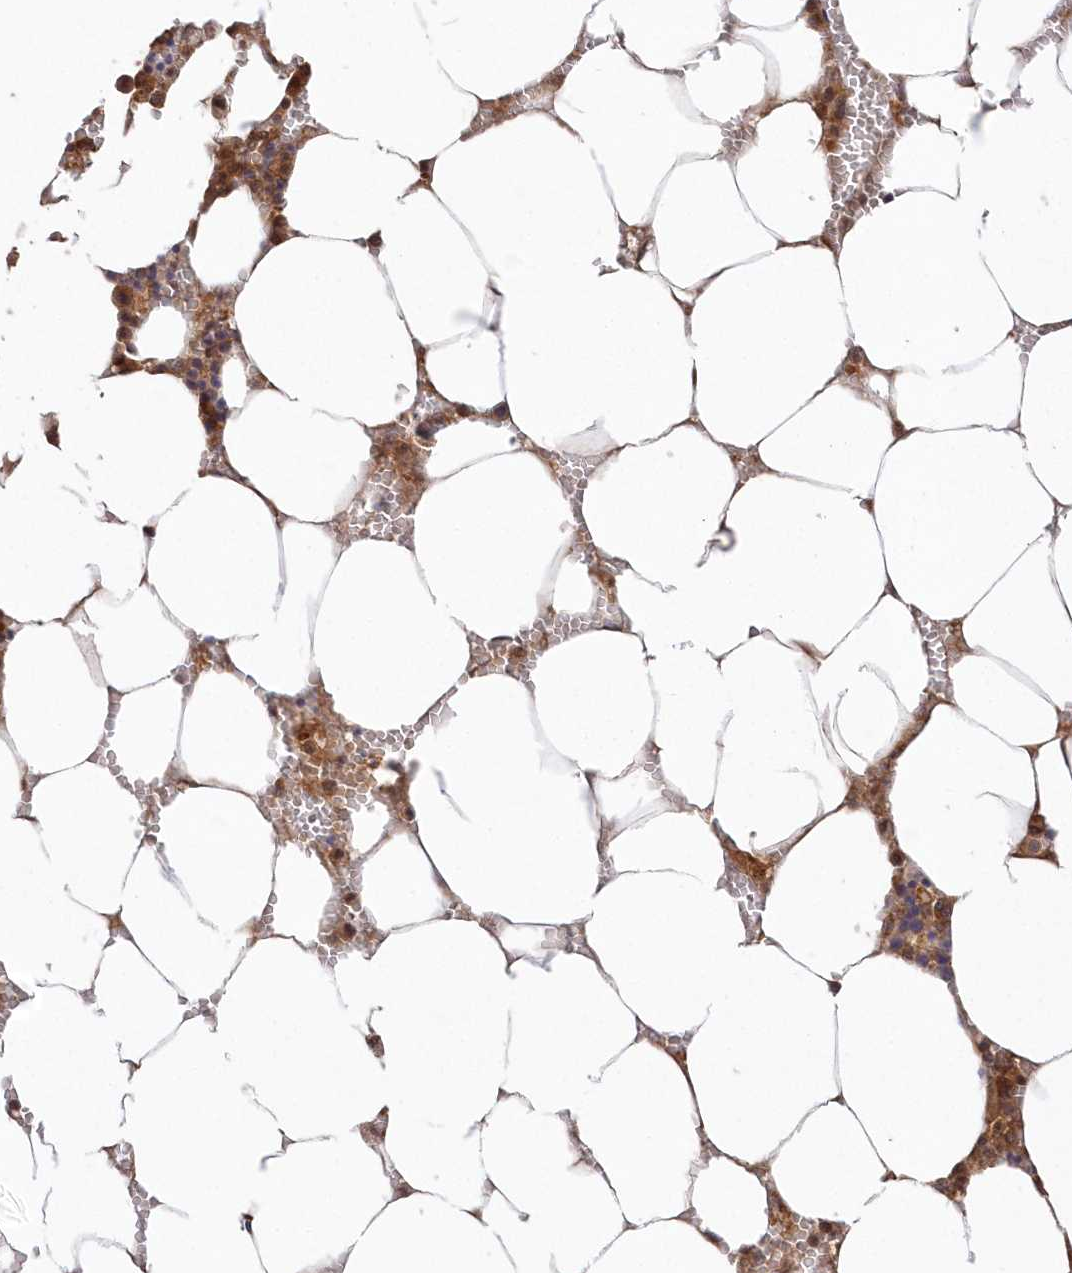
{"staining": {"intensity": "moderate", "quantity": "25%-75%", "location": "cytoplasmic/membranous,nuclear"}, "tissue": "bone marrow", "cell_type": "Hematopoietic cells", "image_type": "normal", "snomed": [{"axis": "morphology", "description": "Normal tissue, NOS"}, {"axis": "topography", "description": "Bone marrow"}], "caption": "Protein staining of normal bone marrow reveals moderate cytoplasmic/membranous,nuclear staining in approximately 25%-75% of hematopoietic cells. (Stains: DAB (3,3'-diaminobenzidine) in brown, nuclei in blue, Microscopy: brightfield microscopy at high magnification).", "gene": "TBCA", "patient": {"sex": "male", "age": 70}}